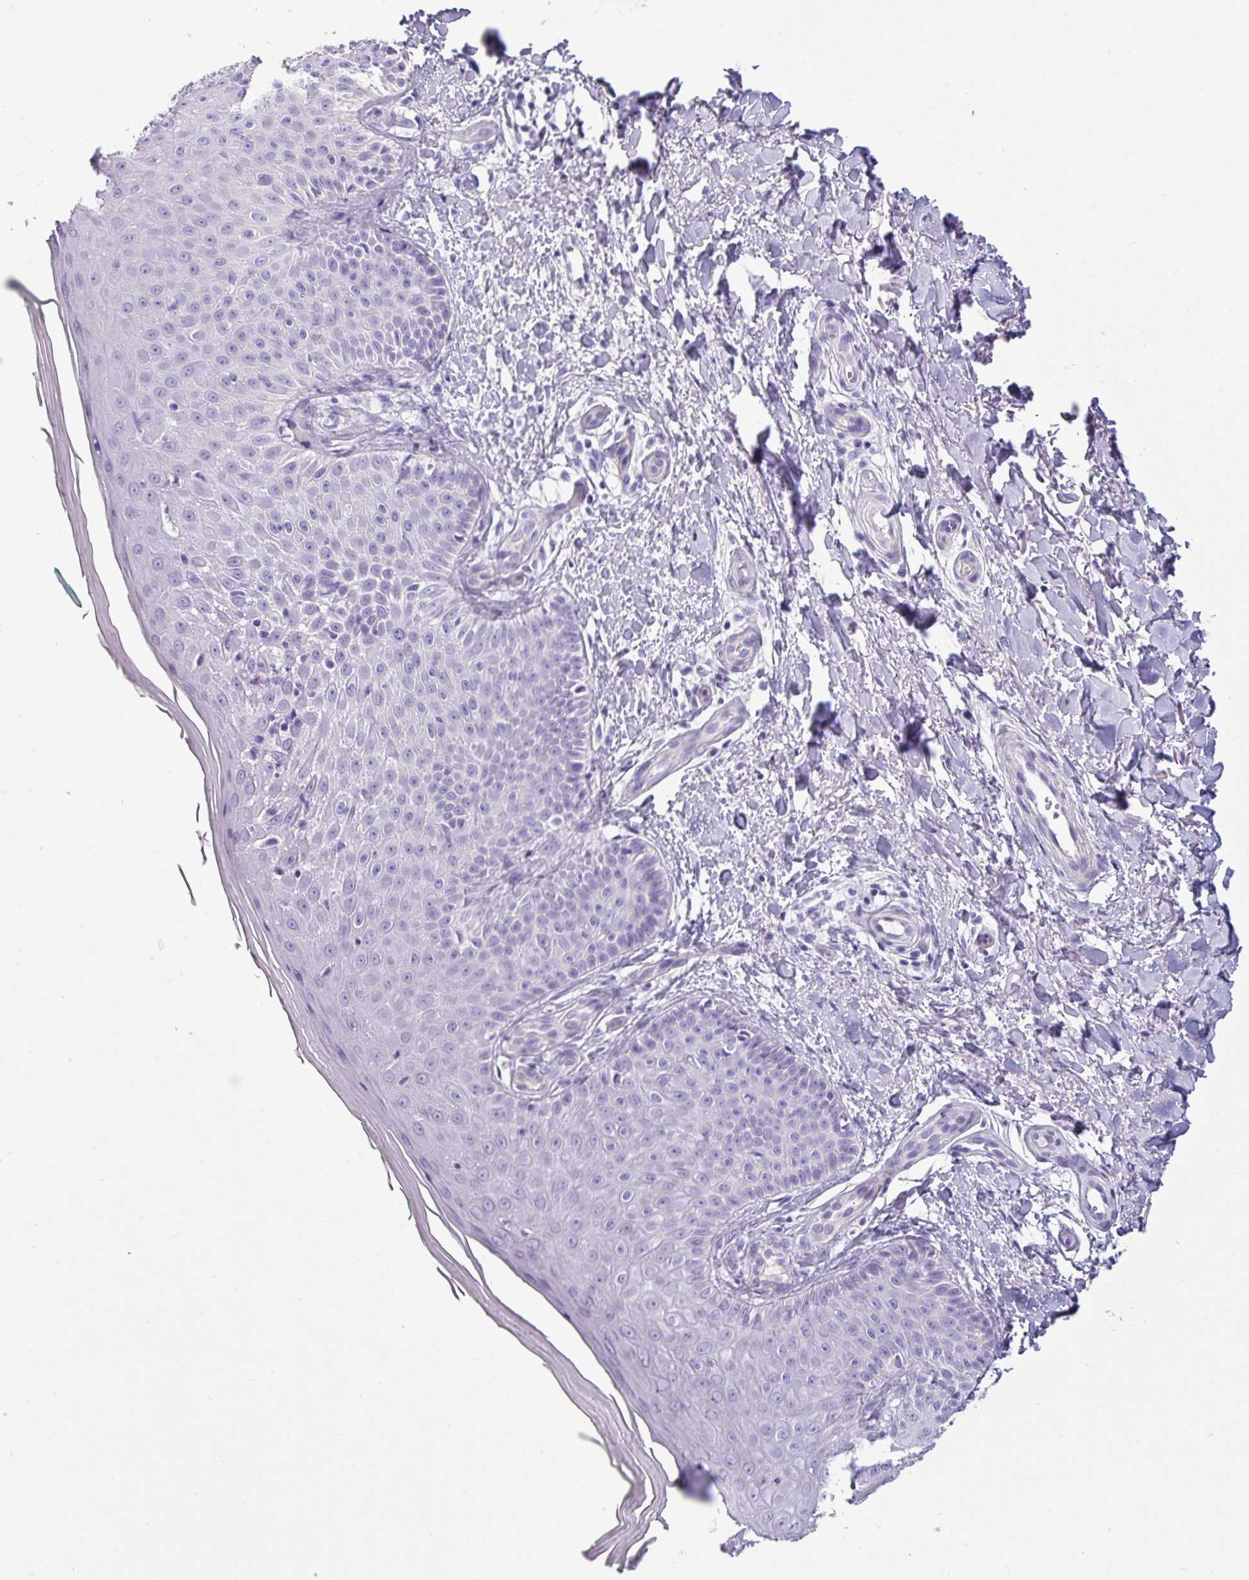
{"staining": {"intensity": "negative", "quantity": "none", "location": "none"}, "tissue": "skin", "cell_type": "Fibroblasts", "image_type": "normal", "snomed": [{"axis": "morphology", "description": "Normal tissue, NOS"}, {"axis": "topography", "description": "Skin"}], "caption": "A high-resolution photomicrograph shows immunohistochemistry (IHC) staining of normal skin, which demonstrates no significant positivity in fibroblasts. (DAB IHC with hematoxylin counter stain).", "gene": "VCX2", "patient": {"sex": "male", "age": 81}}